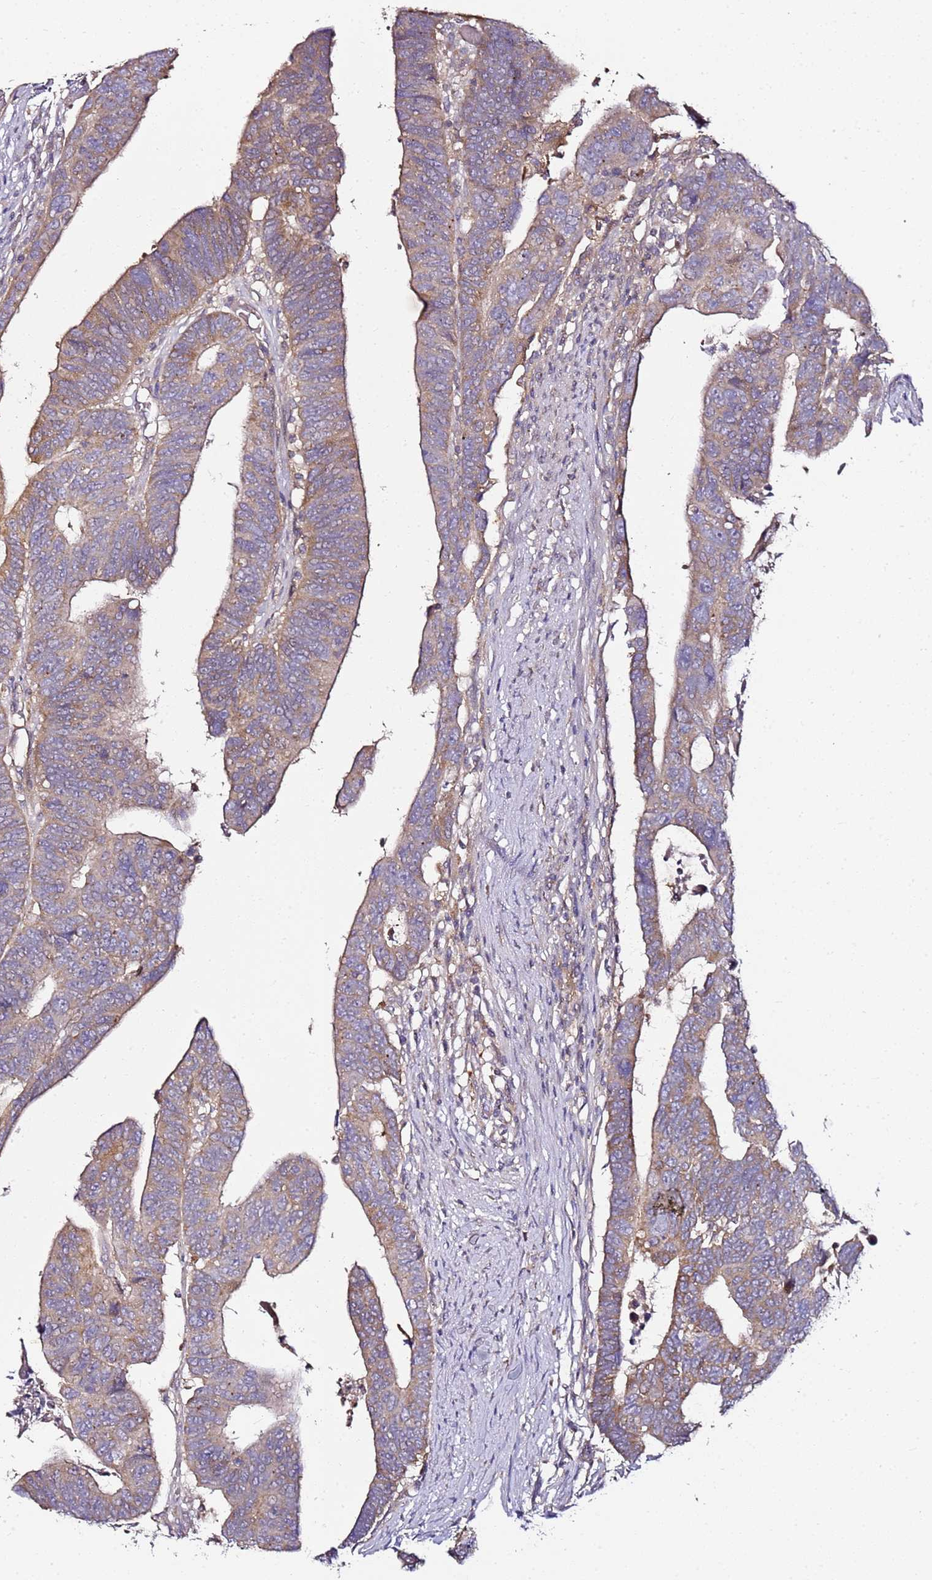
{"staining": {"intensity": "weak", "quantity": ">75%", "location": "cytoplasmic/membranous"}, "tissue": "colorectal cancer", "cell_type": "Tumor cells", "image_type": "cancer", "snomed": [{"axis": "morphology", "description": "Adenocarcinoma, NOS"}, {"axis": "topography", "description": "Rectum"}], "caption": "IHC (DAB) staining of adenocarcinoma (colorectal) displays weak cytoplasmic/membranous protein positivity in approximately >75% of tumor cells.", "gene": "KRTAP21-3", "patient": {"sex": "female", "age": 65}}